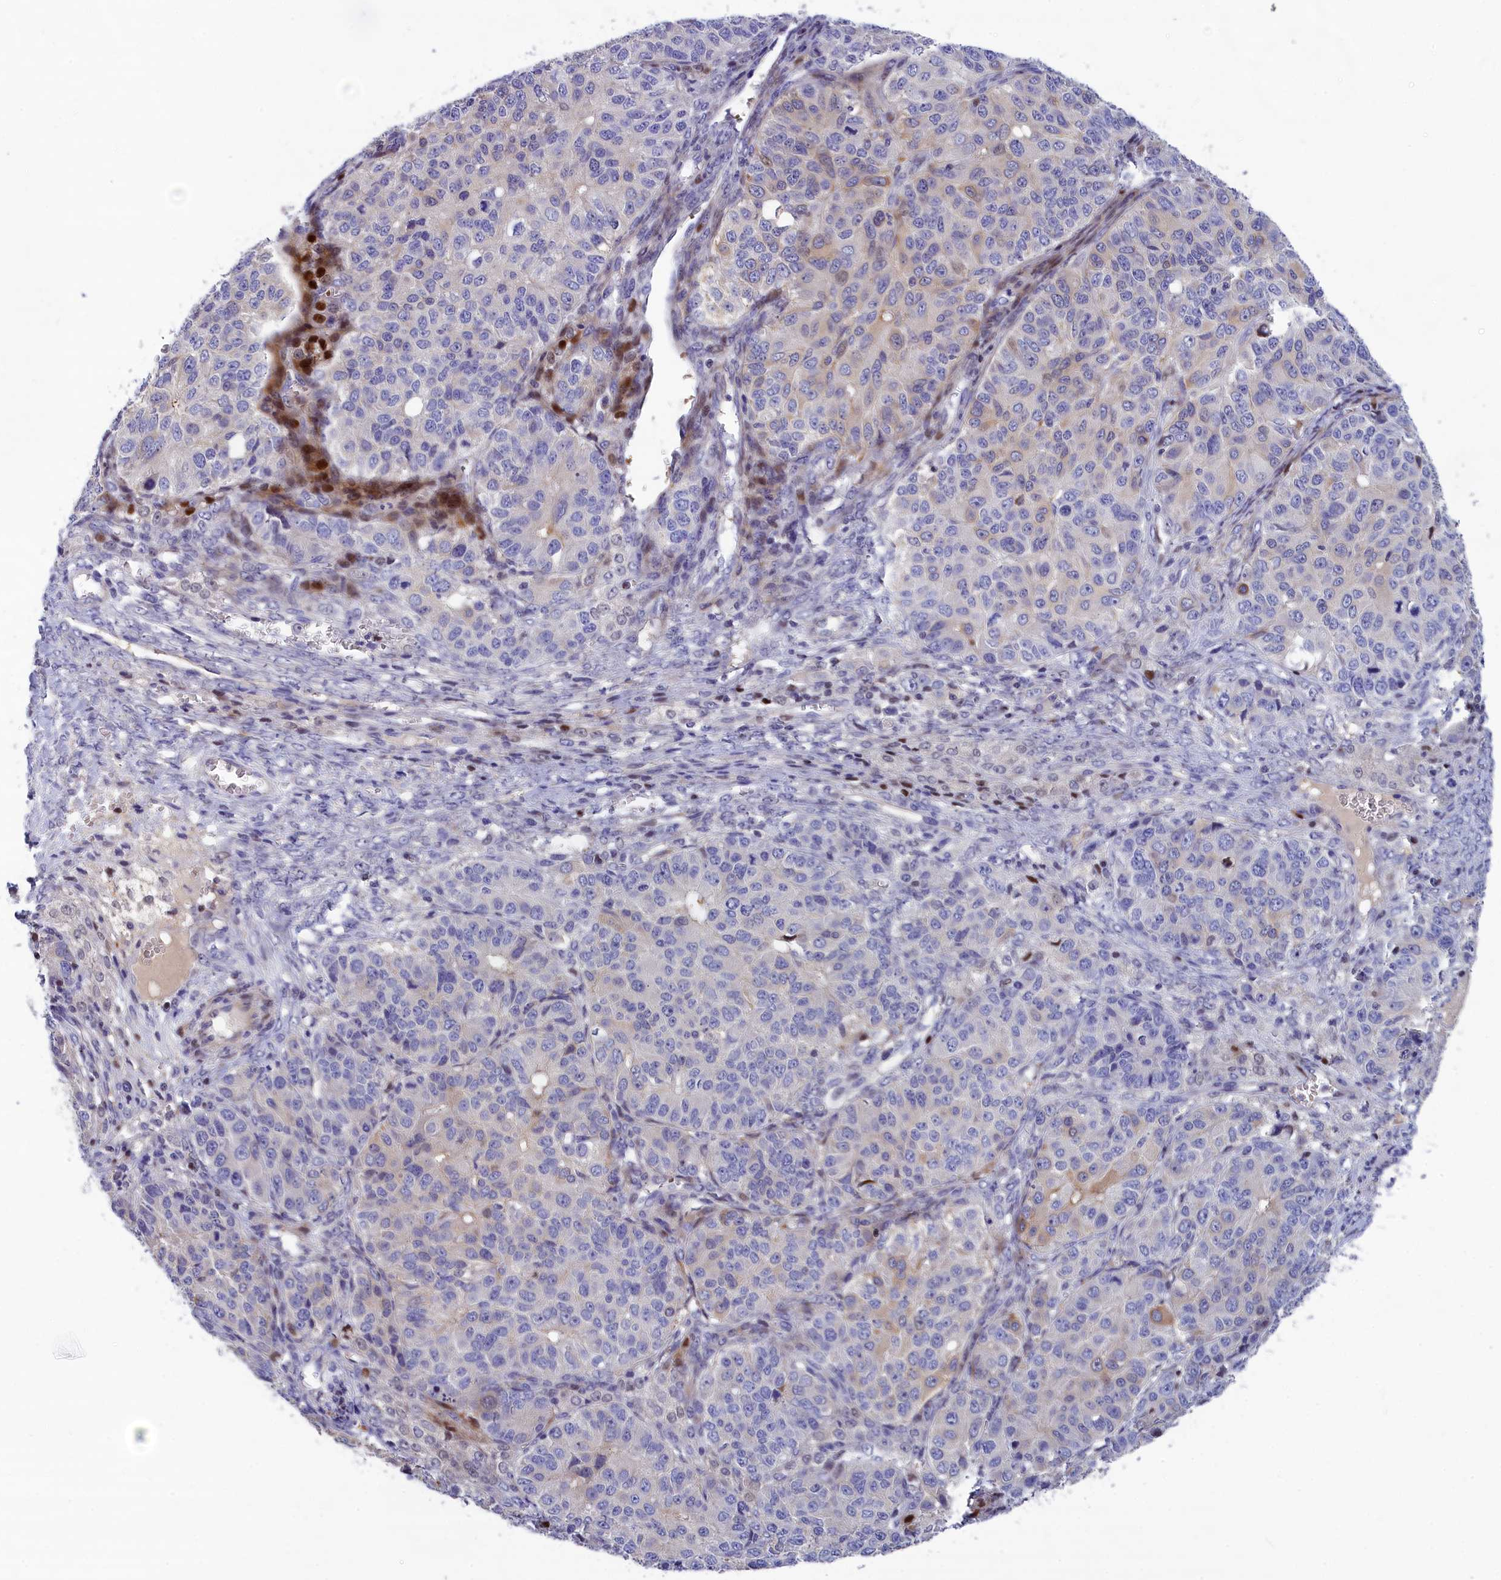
{"staining": {"intensity": "negative", "quantity": "none", "location": "none"}, "tissue": "ovarian cancer", "cell_type": "Tumor cells", "image_type": "cancer", "snomed": [{"axis": "morphology", "description": "Carcinoma, endometroid"}, {"axis": "topography", "description": "Ovary"}], "caption": "Immunohistochemical staining of endometroid carcinoma (ovarian) exhibits no significant positivity in tumor cells.", "gene": "NKPD1", "patient": {"sex": "female", "age": 51}}